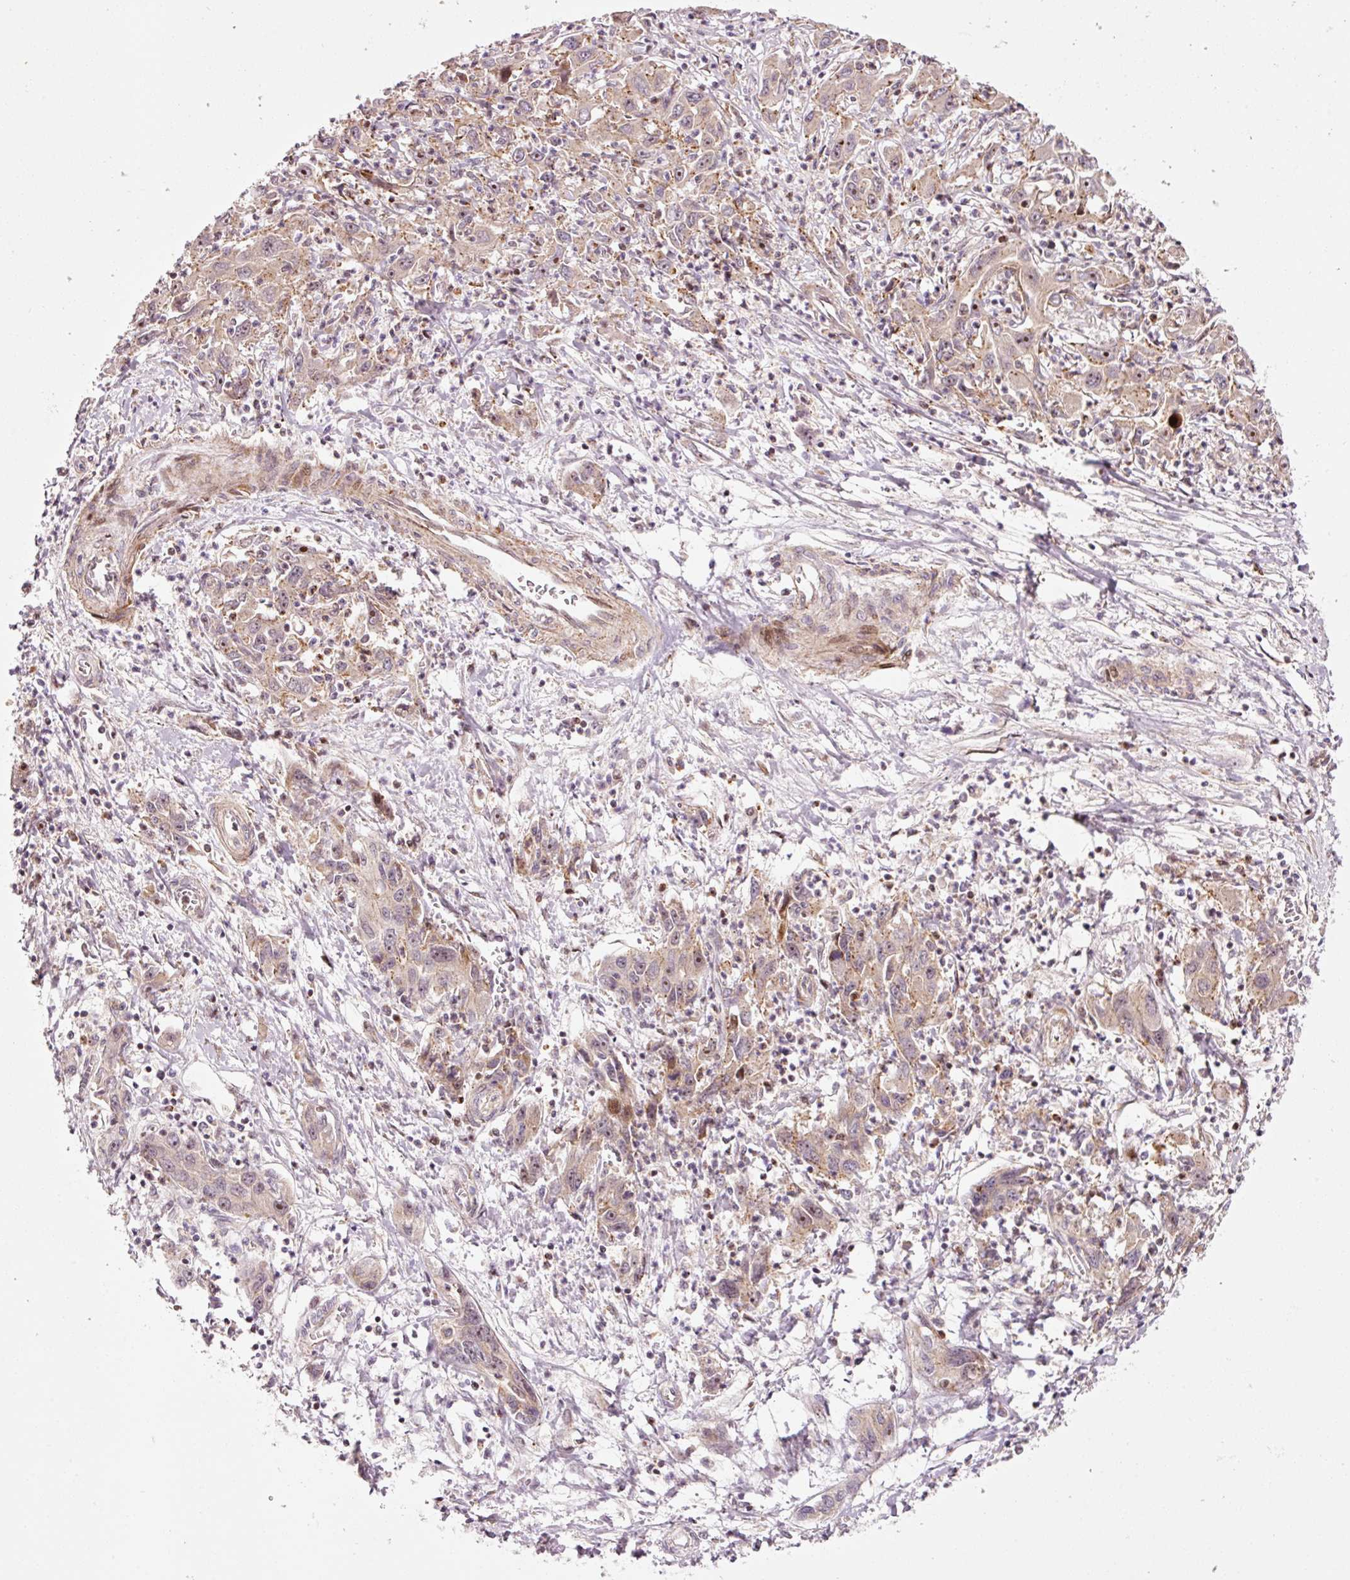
{"staining": {"intensity": "moderate", "quantity": "<25%", "location": "cytoplasmic/membranous"}, "tissue": "liver cancer", "cell_type": "Tumor cells", "image_type": "cancer", "snomed": [{"axis": "morphology", "description": "Carcinoma, Hepatocellular, NOS"}, {"axis": "topography", "description": "Liver"}], "caption": "Hepatocellular carcinoma (liver) stained for a protein displays moderate cytoplasmic/membranous positivity in tumor cells.", "gene": "ANKRD20A1", "patient": {"sex": "male", "age": 63}}